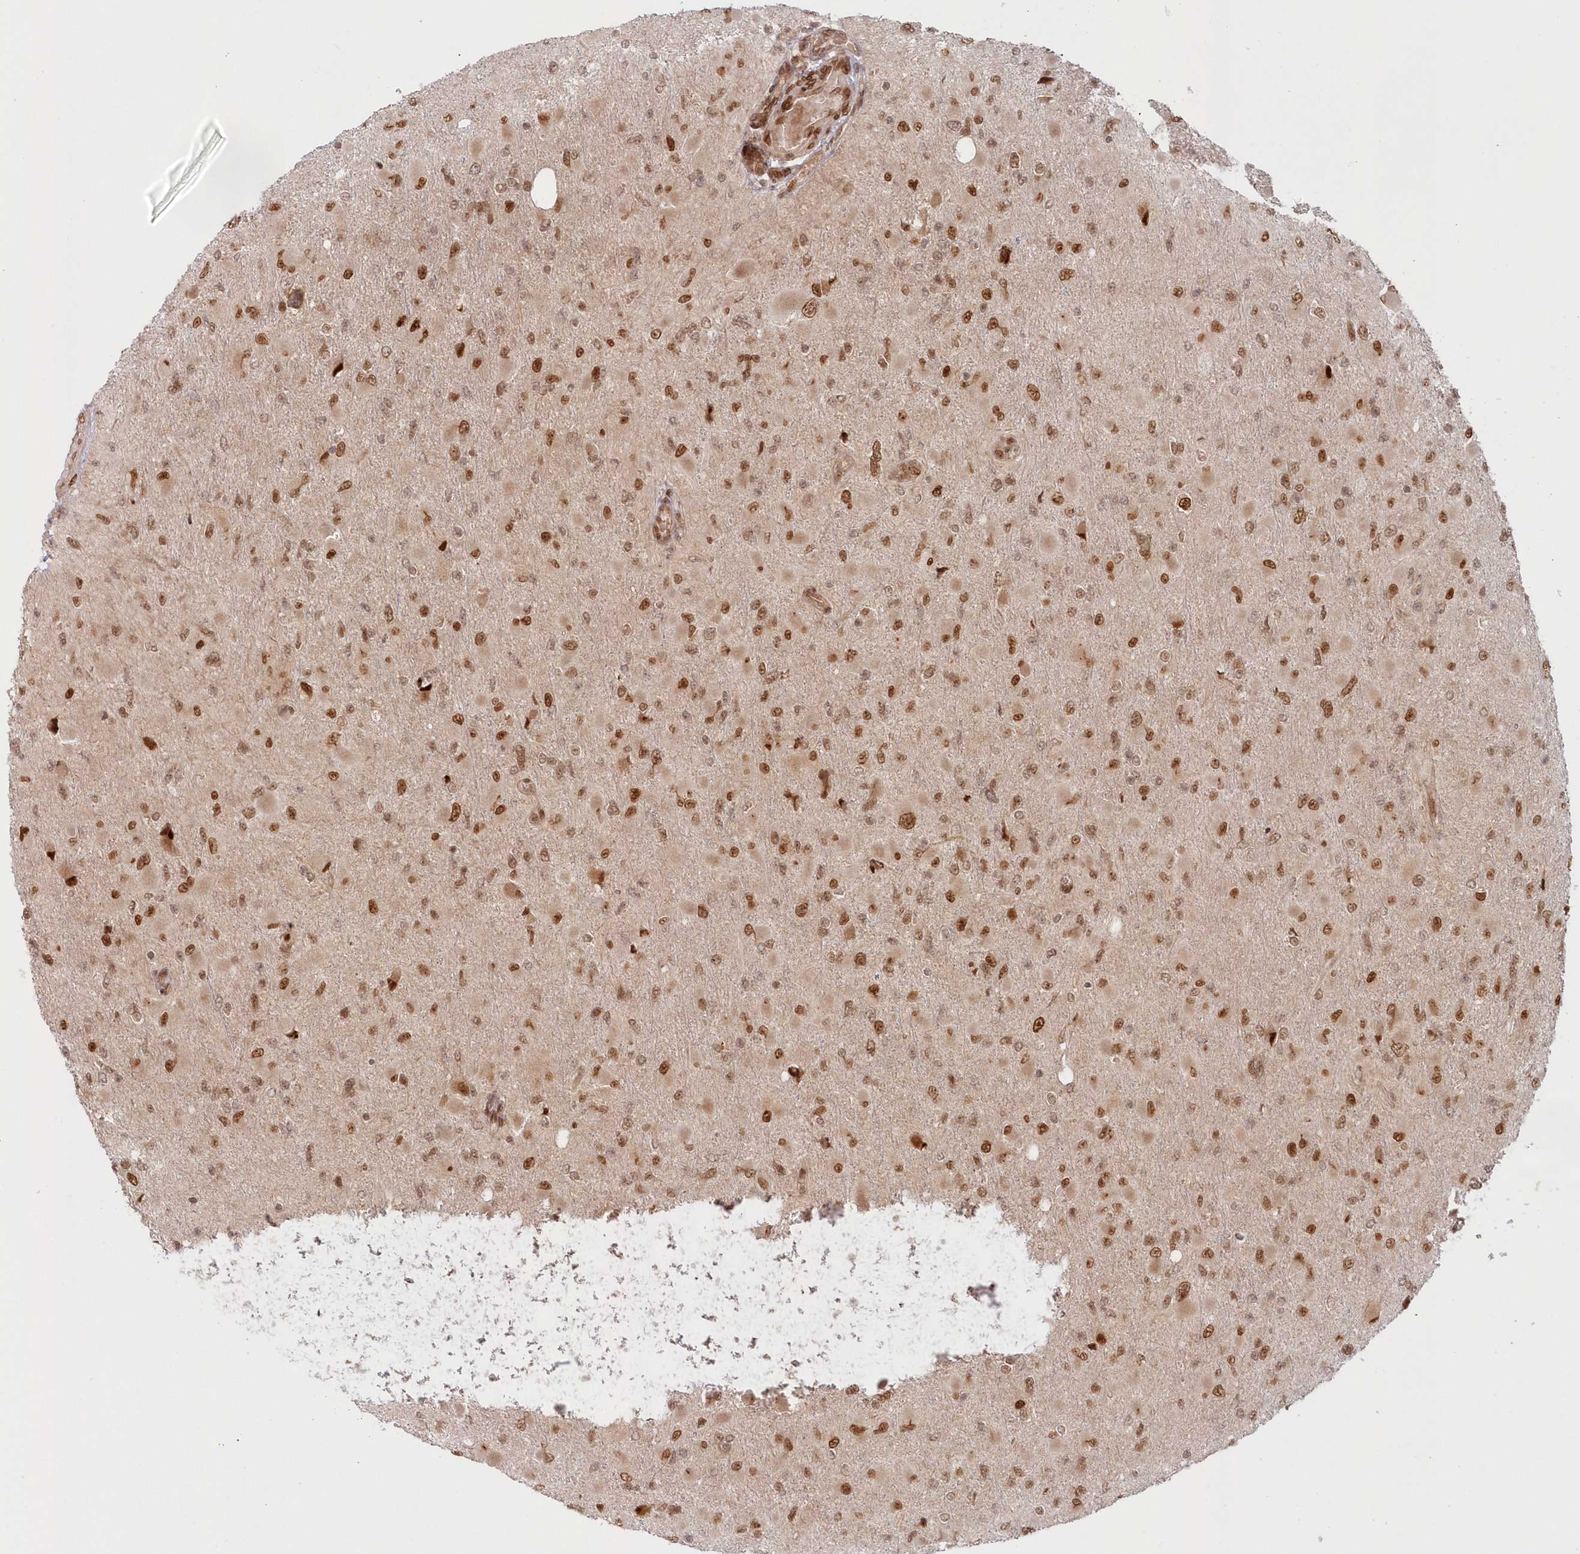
{"staining": {"intensity": "moderate", "quantity": ">75%", "location": "nuclear"}, "tissue": "glioma", "cell_type": "Tumor cells", "image_type": "cancer", "snomed": [{"axis": "morphology", "description": "Glioma, malignant, High grade"}, {"axis": "topography", "description": "Cerebral cortex"}], "caption": "Human glioma stained for a protein (brown) demonstrates moderate nuclear positive expression in about >75% of tumor cells.", "gene": "TOGARAM2", "patient": {"sex": "female", "age": 36}}